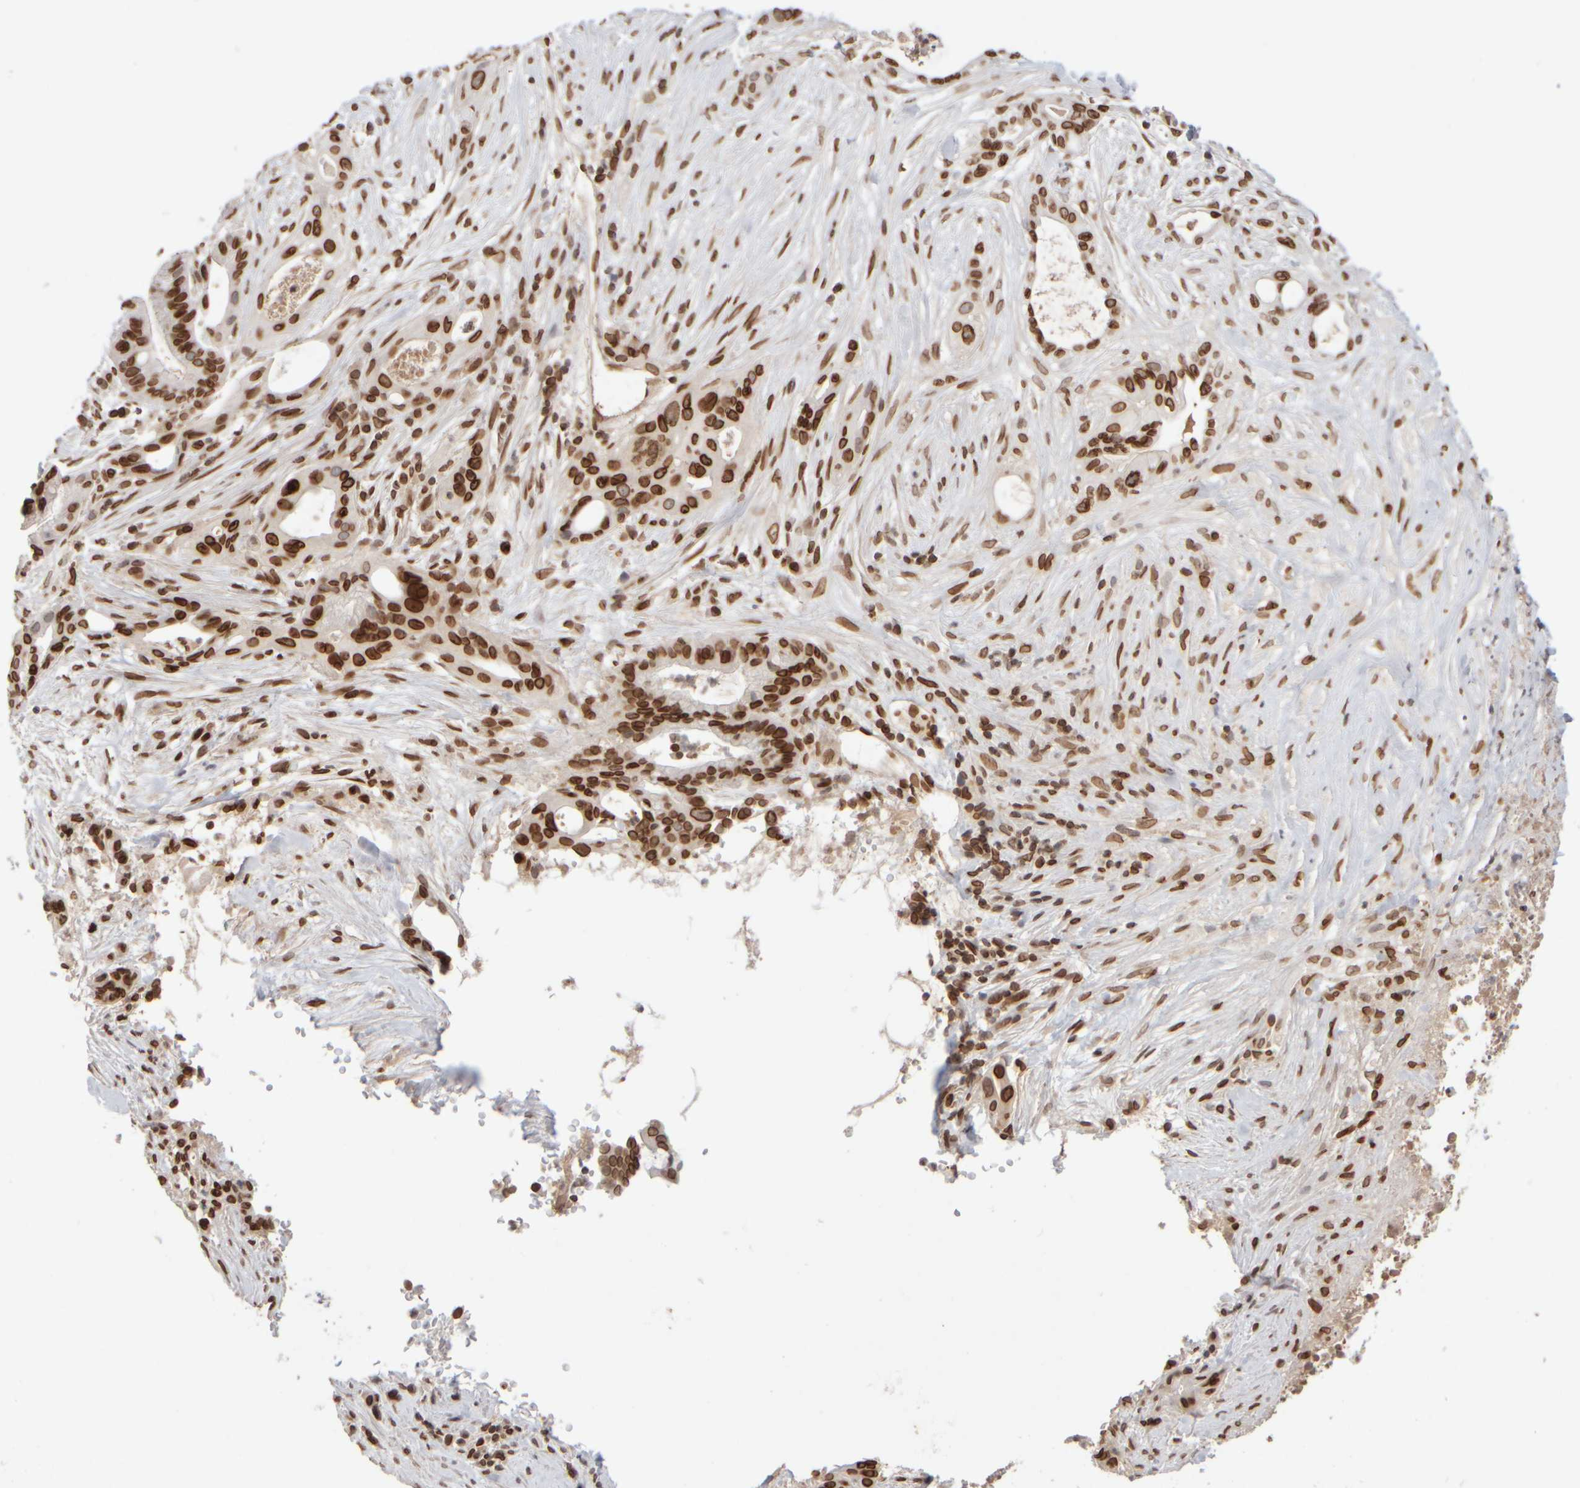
{"staining": {"intensity": "strong", "quantity": ">75%", "location": "cytoplasmic/membranous,nuclear"}, "tissue": "pancreatic cancer", "cell_type": "Tumor cells", "image_type": "cancer", "snomed": [{"axis": "morphology", "description": "Adenocarcinoma, NOS"}, {"axis": "topography", "description": "Pancreas"}], "caption": "Pancreatic adenocarcinoma tissue exhibits strong cytoplasmic/membranous and nuclear expression in about >75% of tumor cells, visualized by immunohistochemistry. The protein of interest is shown in brown color, while the nuclei are stained blue.", "gene": "ZC3HC1", "patient": {"sex": "male", "age": 58}}